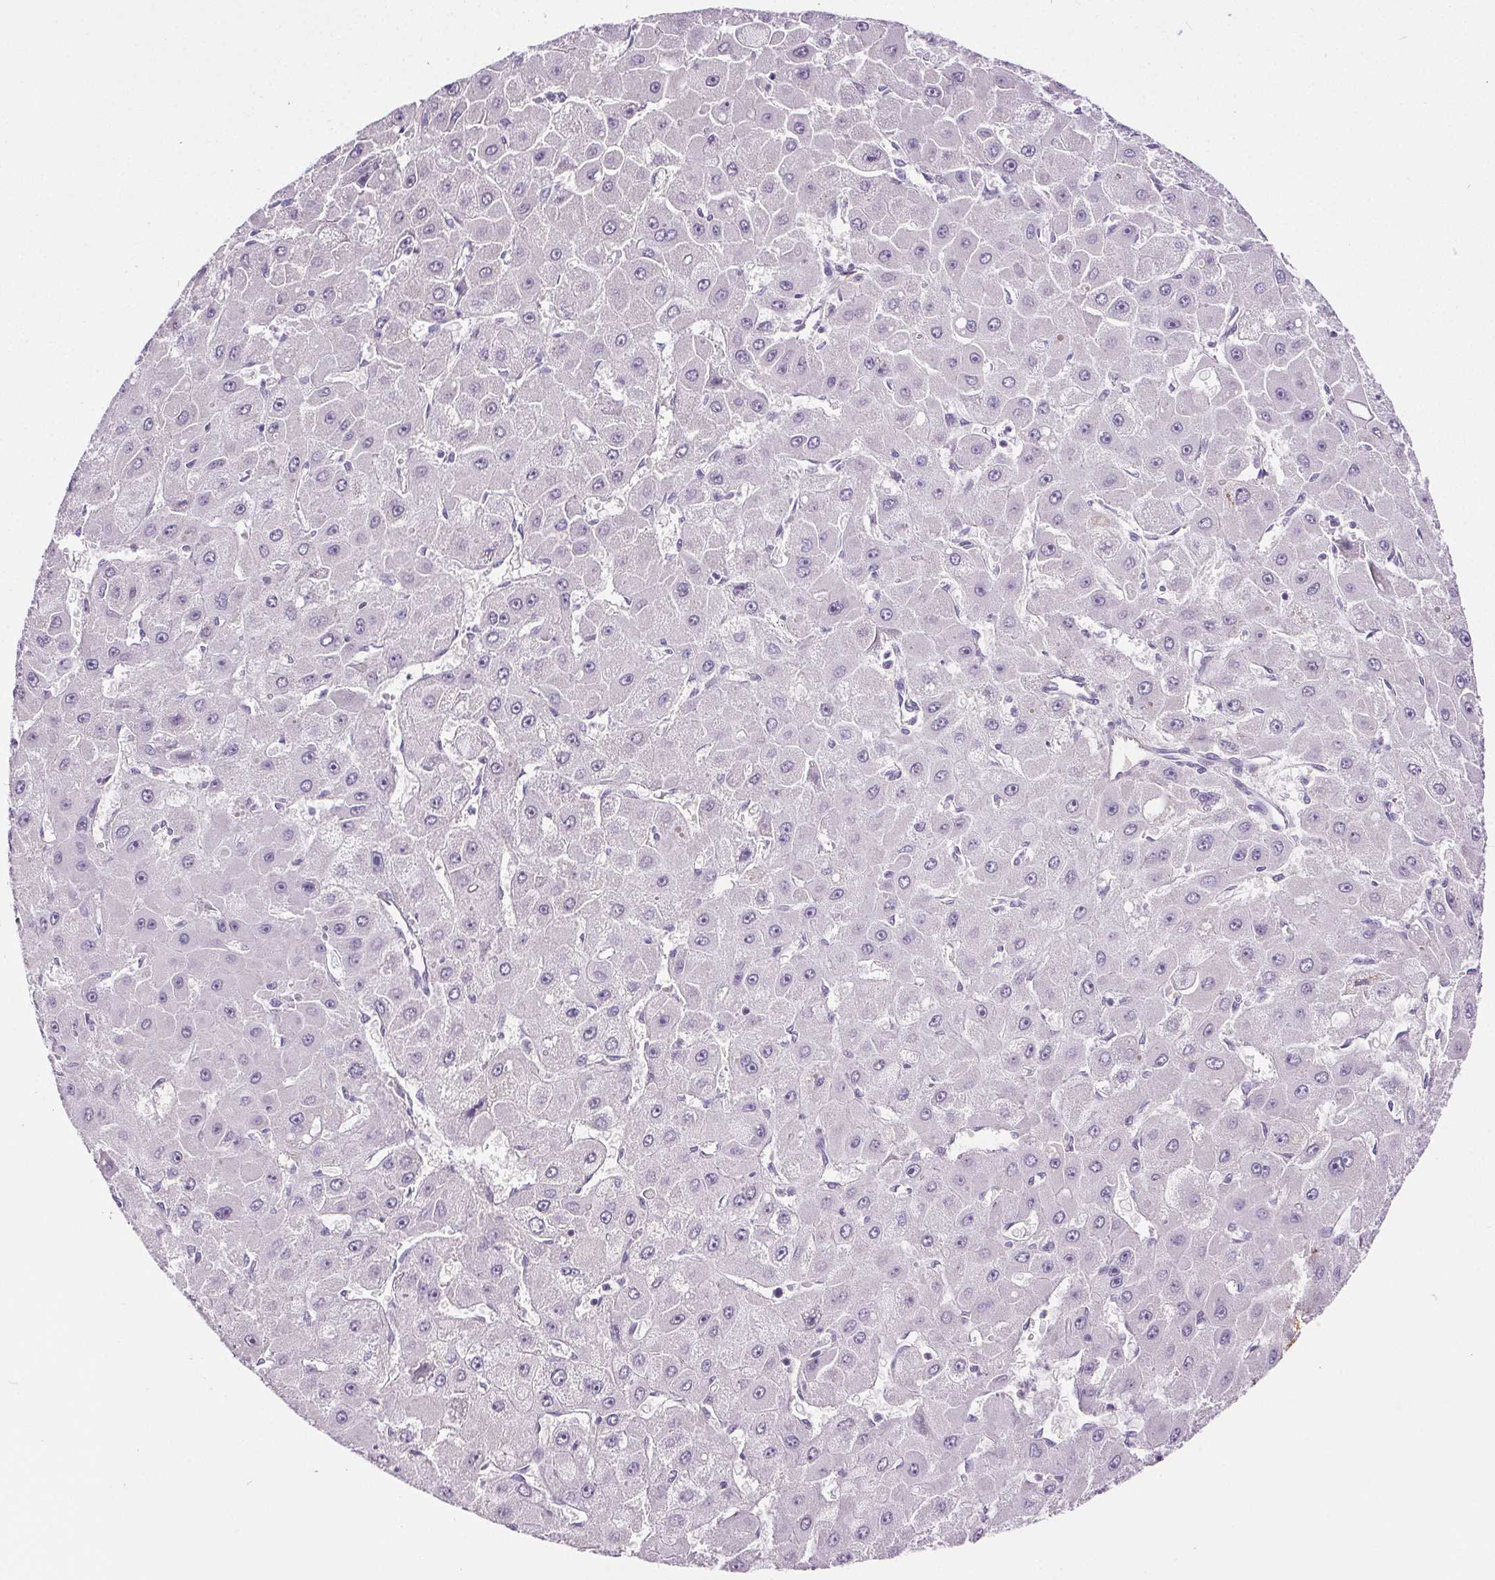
{"staining": {"intensity": "negative", "quantity": "none", "location": "none"}, "tissue": "liver cancer", "cell_type": "Tumor cells", "image_type": "cancer", "snomed": [{"axis": "morphology", "description": "Carcinoma, Hepatocellular, NOS"}, {"axis": "topography", "description": "Liver"}], "caption": "Human hepatocellular carcinoma (liver) stained for a protein using immunohistochemistry (IHC) reveals no staining in tumor cells.", "gene": "CD5L", "patient": {"sex": "female", "age": 25}}